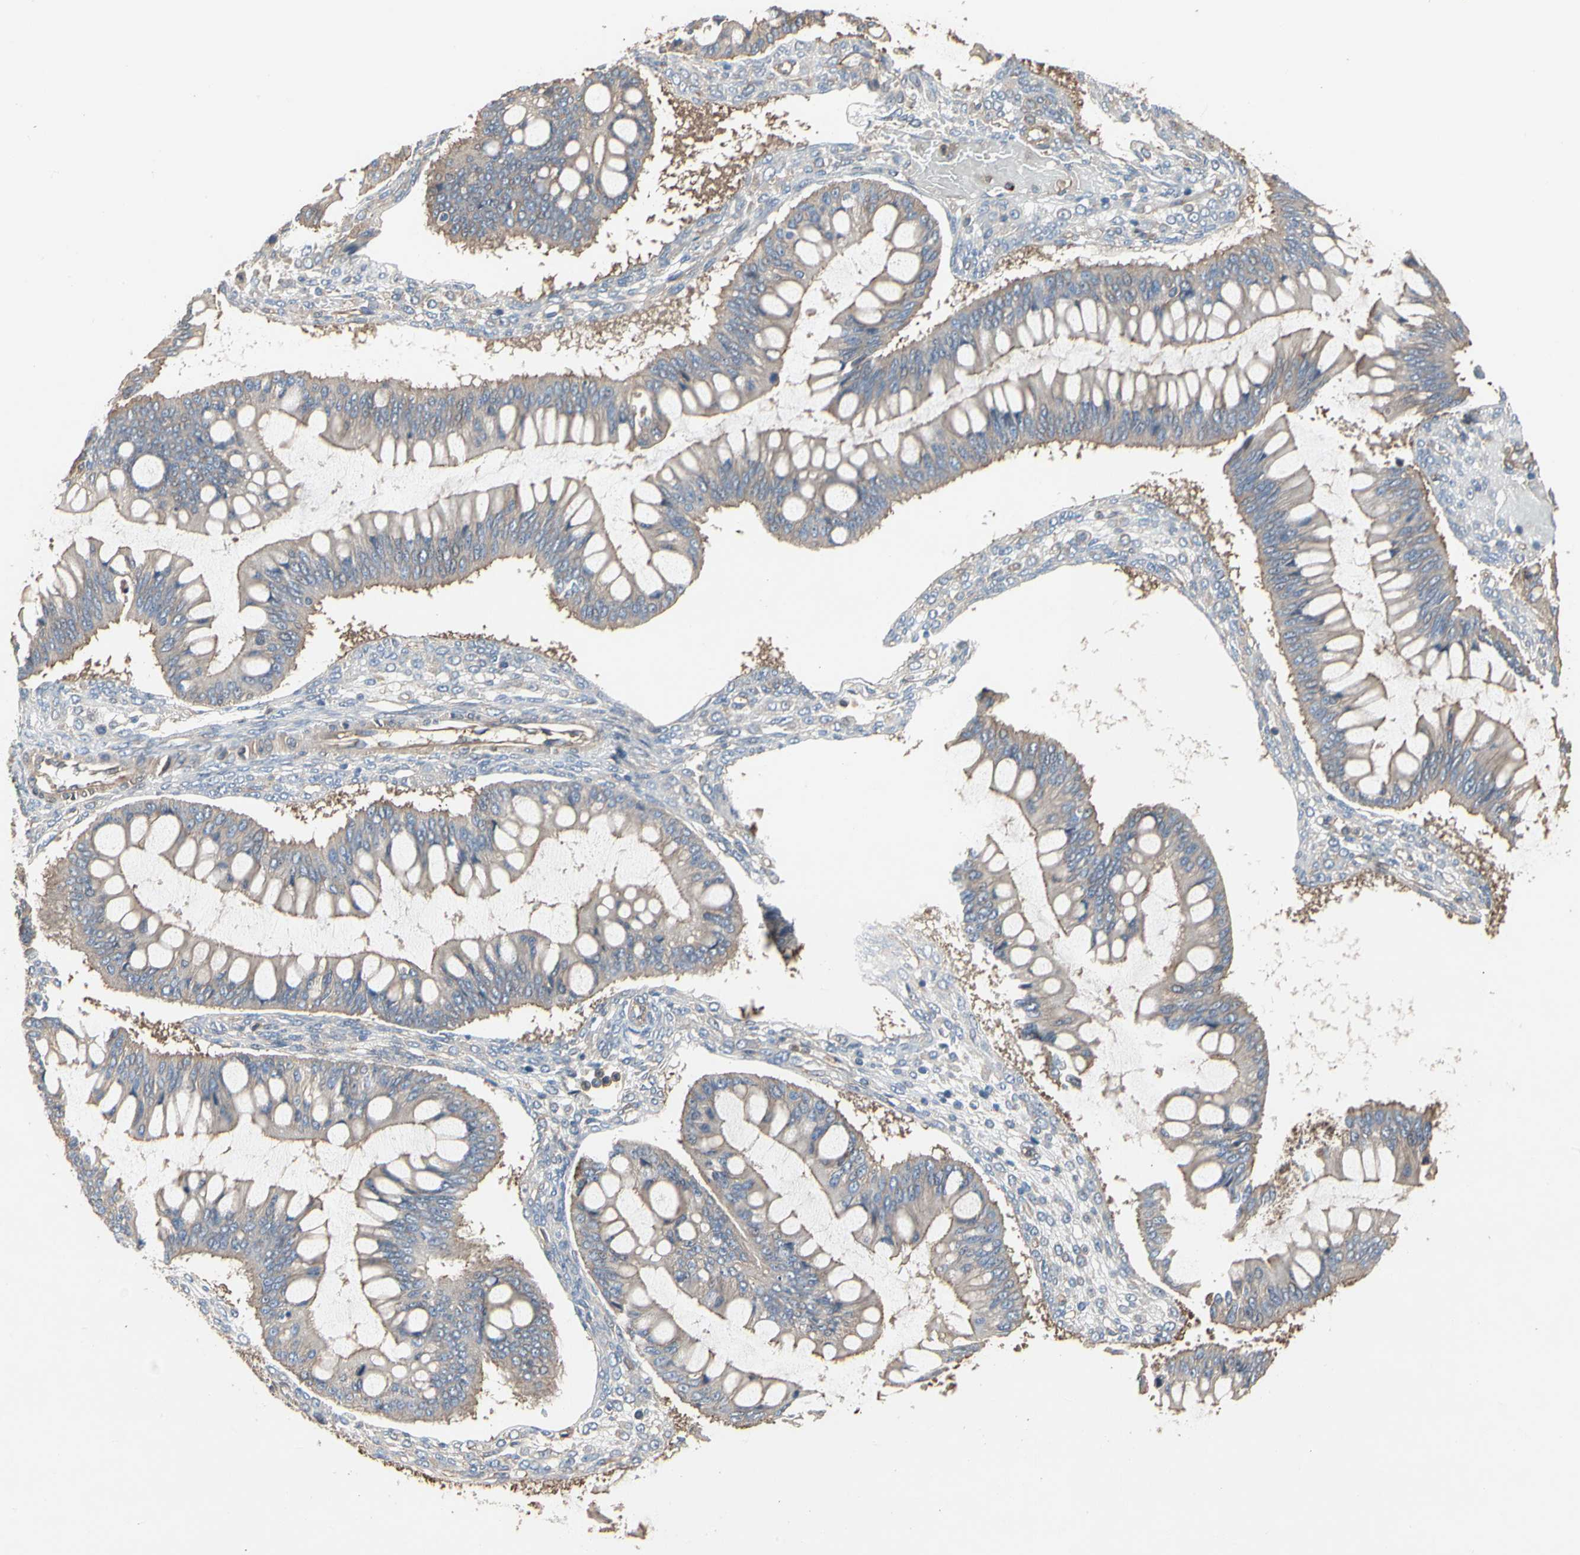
{"staining": {"intensity": "weak", "quantity": ">75%", "location": "cytoplasmic/membranous"}, "tissue": "ovarian cancer", "cell_type": "Tumor cells", "image_type": "cancer", "snomed": [{"axis": "morphology", "description": "Cystadenocarcinoma, mucinous, NOS"}, {"axis": "topography", "description": "Ovary"}], "caption": "Immunohistochemical staining of ovarian mucinous cystadenocarcinoma displays weak cytoplasmic/membranous protein positivity in about >75% of tumor cells.", "gene": "PDZK1", "patient": {"sex": "female", "age": 73}}